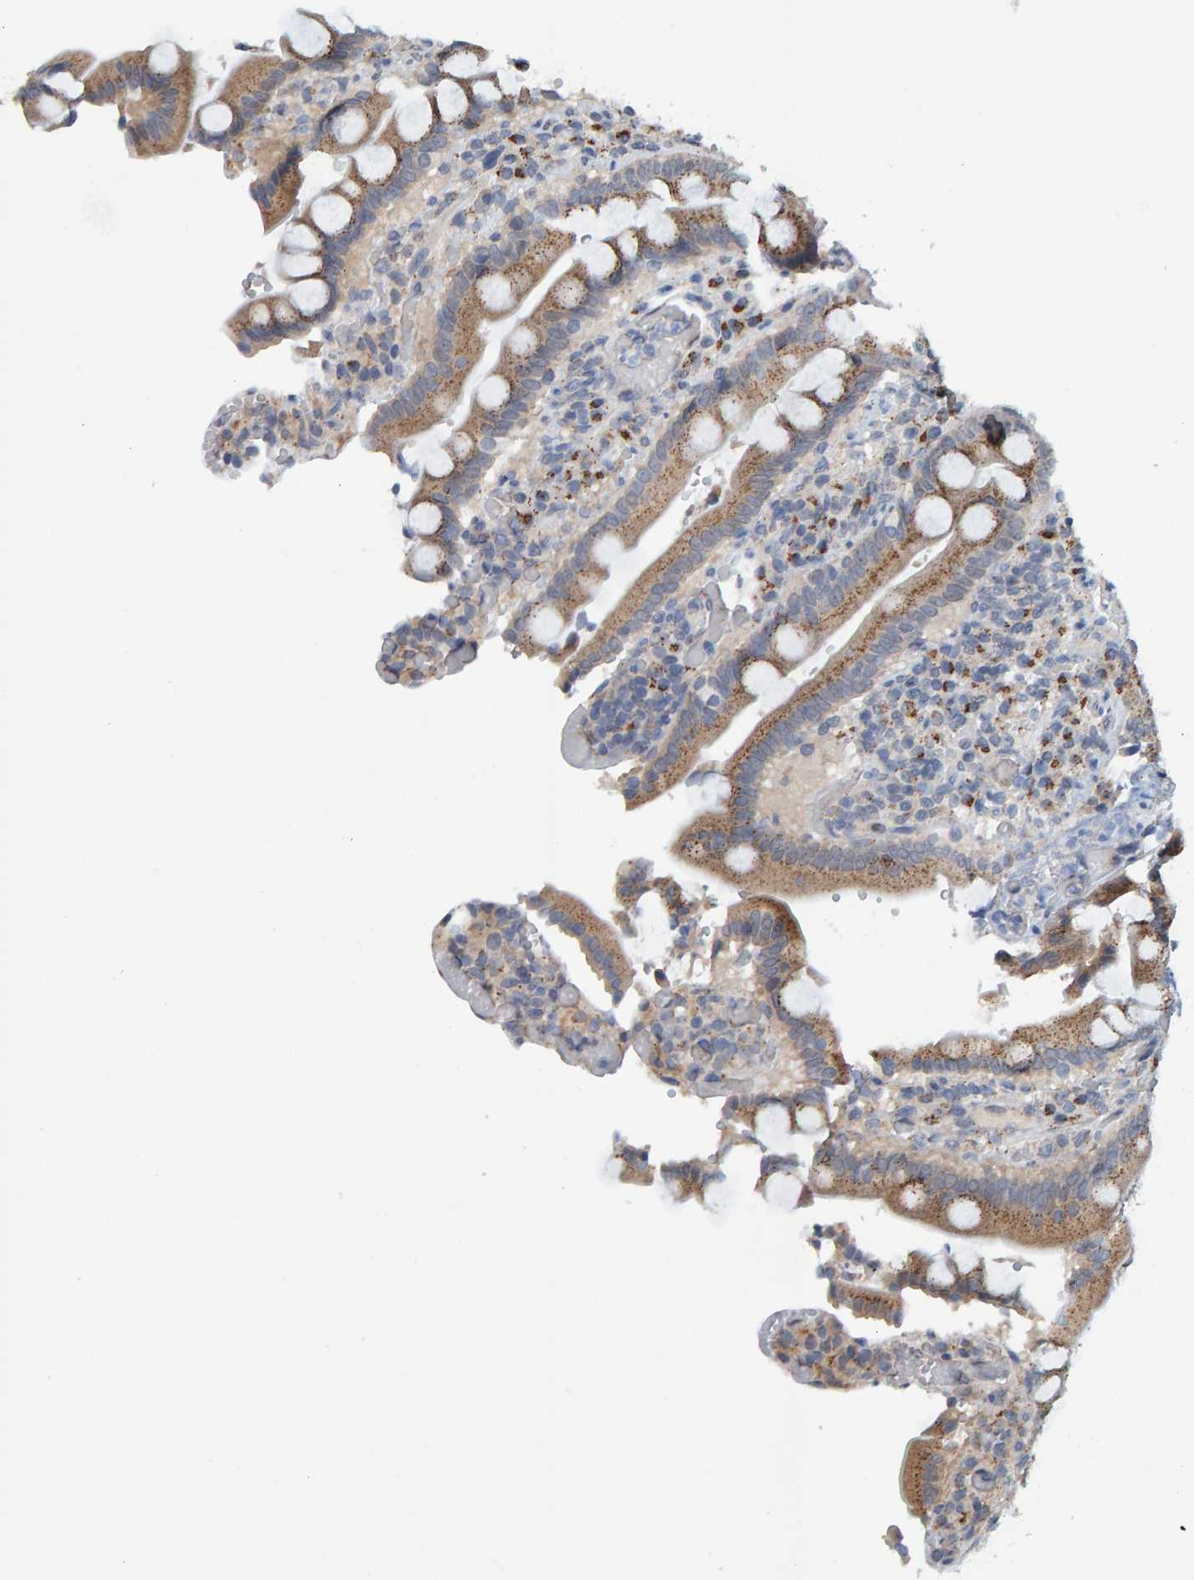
{"staining": {"intensity": "moderate", "quantity": "25%-75%", "location": "cytoplasmic/membranous"}, "tissue": "duodenum", "cell_type": "Glandular cells", "image_type": "normal", "snomed": [{"axis": "morphology", "description": "Normal tissue, NOS"}, {"axis": "topography", "description": "Small intestine, NOS"}], "caption": "The histopathology image demonstrates immunohistochemical staining of normal duodenum. There is moderate cytoplasmic/membranous expression is appreciated in approximately 25%-75% of glandular cells. The staining was performed using DAB (3,3'-diaminobenzidine) to visualize the protein expression in brown, while the nuclei were stained in blue with hematoxylin (Magnification: 20x).", "gene": "CCDC25", "patient": {"sex": "female", "age": 71}}